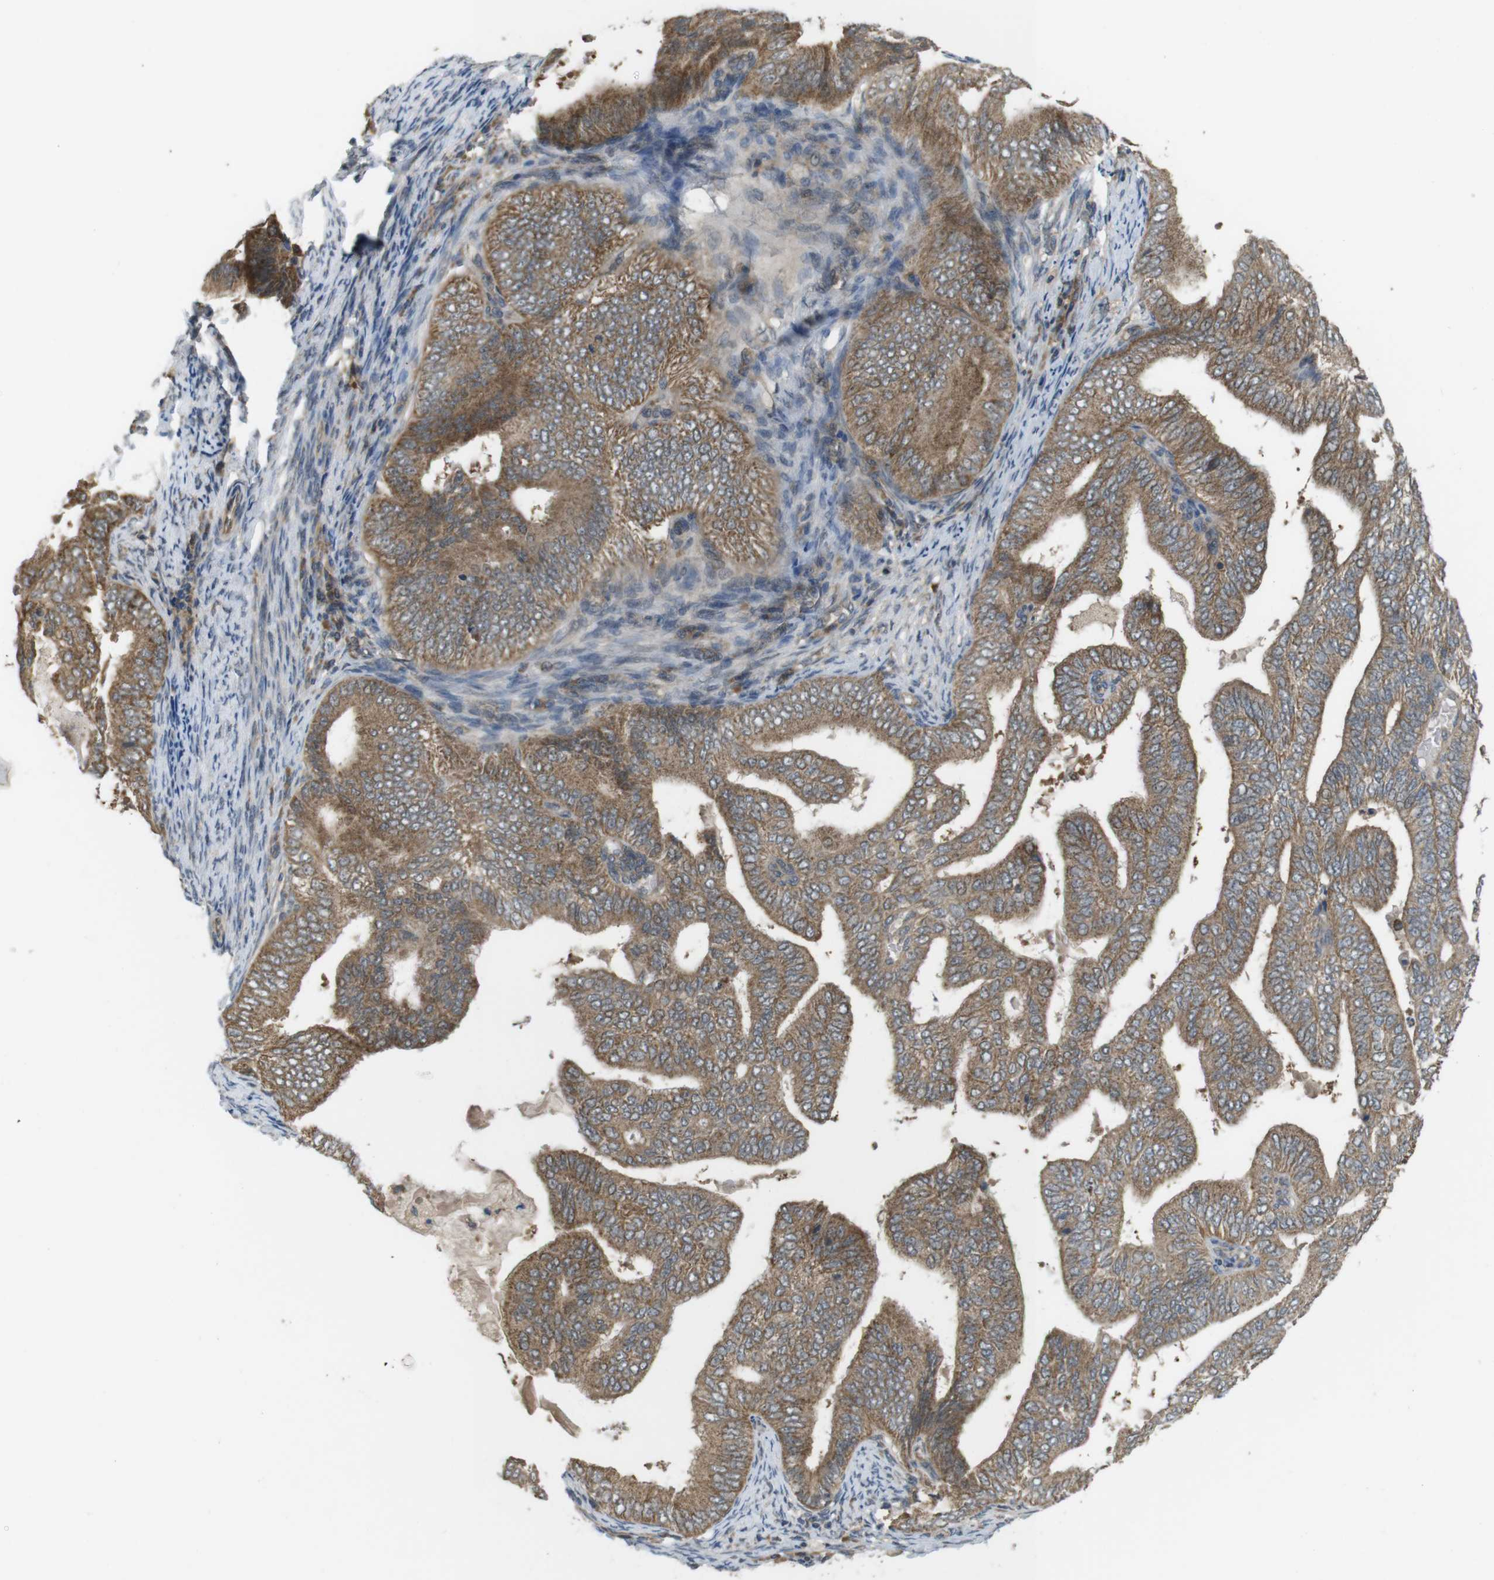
{"staining": {"intensity": "moderate", "quantity": ">75%", "location": "cytoplasmic/membranous"}, "tissue": "endometrial cancer", "cell_type": "Tumor cells", "image_type": "cancer", "snomed": [{"axis": "morphology", "description": "Adenocarcinoma, NOS"}, {"axis": "topography", "description": "Endometrium"}], "caption": "Human endometrial adenocarcinoma stained with a protein marker demonstrates moderate staining in tumor cells.", "gene": "RNF130", "patient": {"sex": "female", "age": 58}}